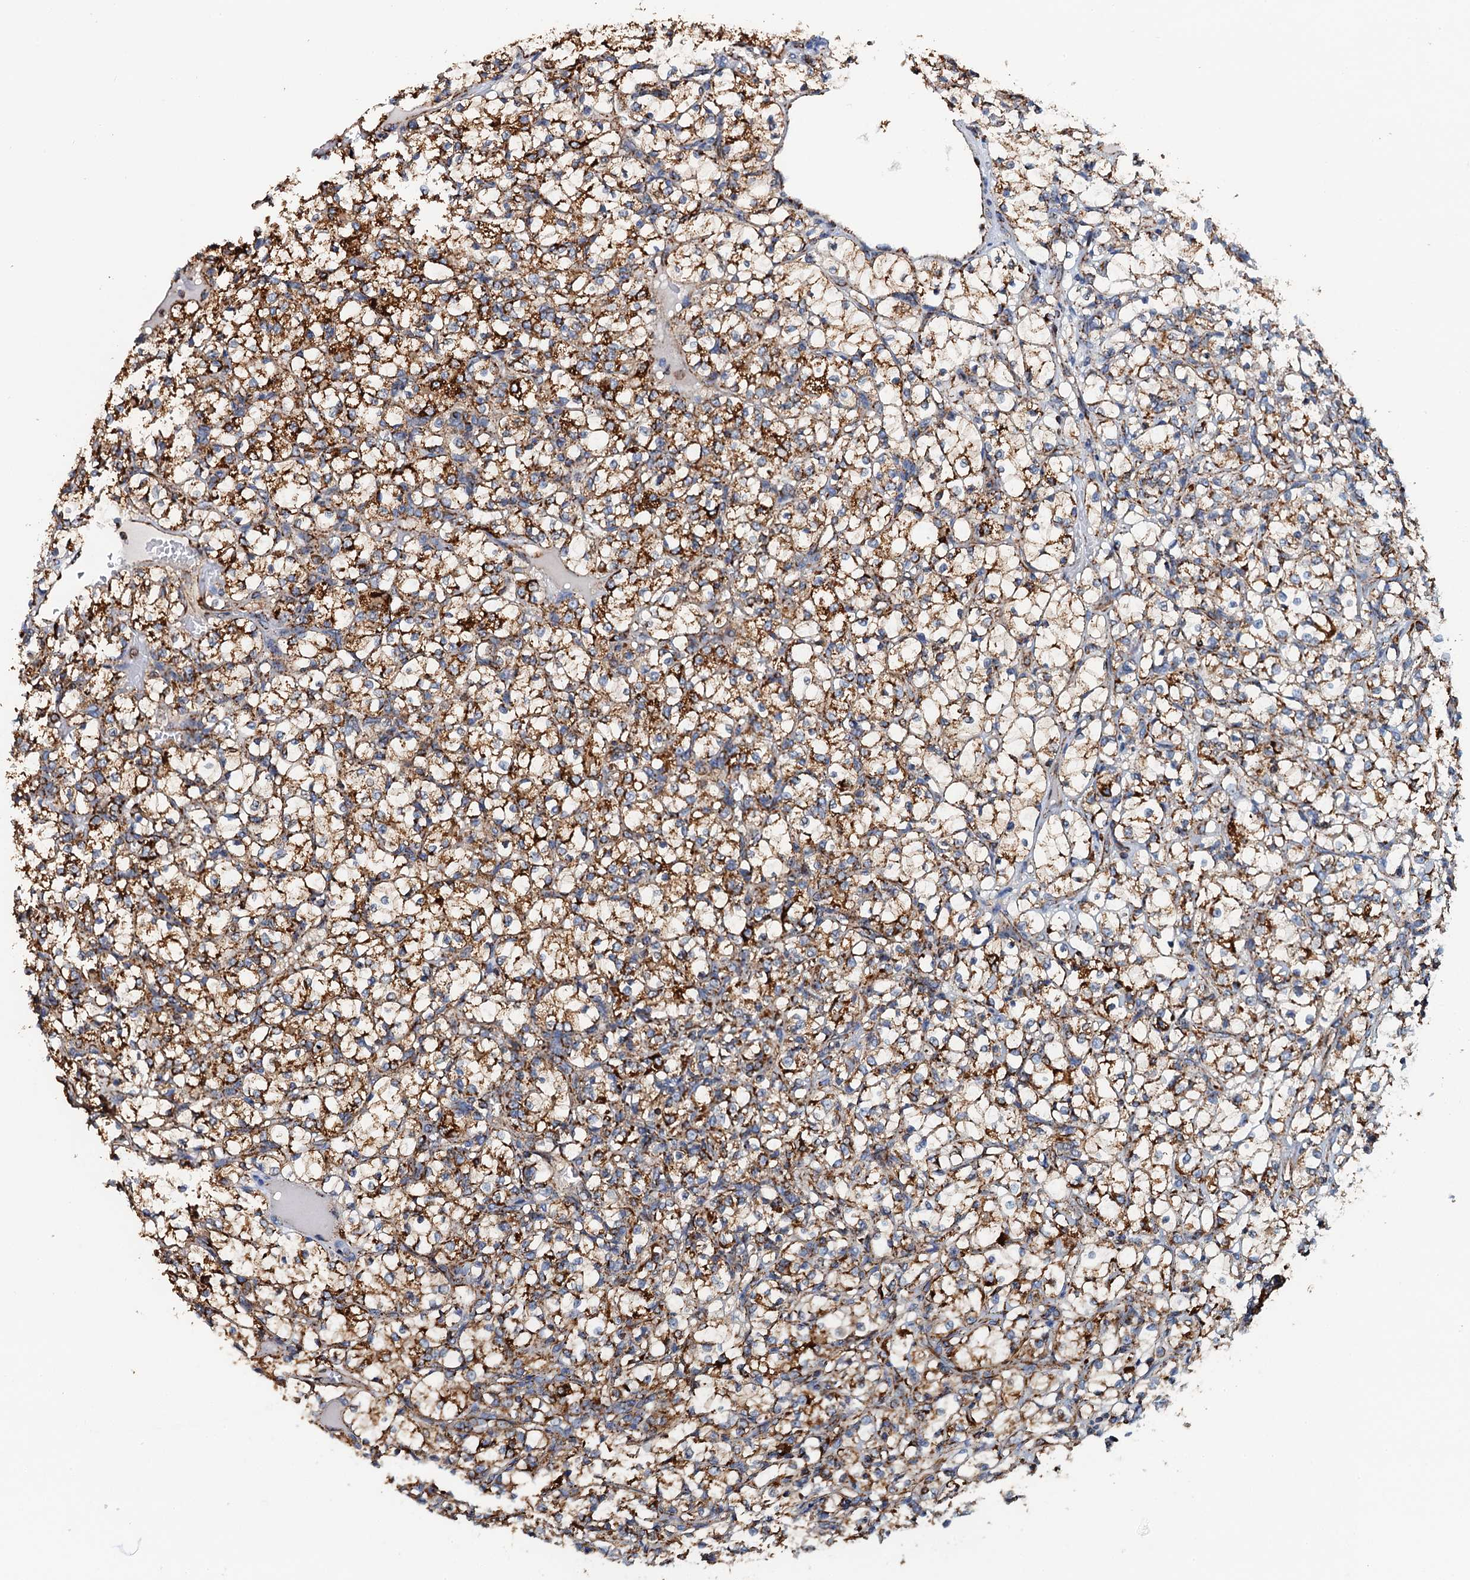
{"staining": {"intensity": "strong", "quantity": ">75%", "location": "cytoplasmic/membranous"}, "tissue": "renal cancer", "cell_type": "Tumor cells", "image_type": "cancer", "snomed": [{"axis": "morphology", "description": "Adenocarcinoma, NOS"}, {"axis": "topography", "description": "Kidney"}], "caption": "This photomicrograph shows renal cancer (adenocarcinoma) stained with immunohistochemistry (IHC) to label a protein in brown. The cytoplasmic/membranous of tumor cells show strong positivity for the protein. Nuclei are counter-stained blue.", "gene": "AAGAB", "patient": {"sex": "female", "age": 69}}